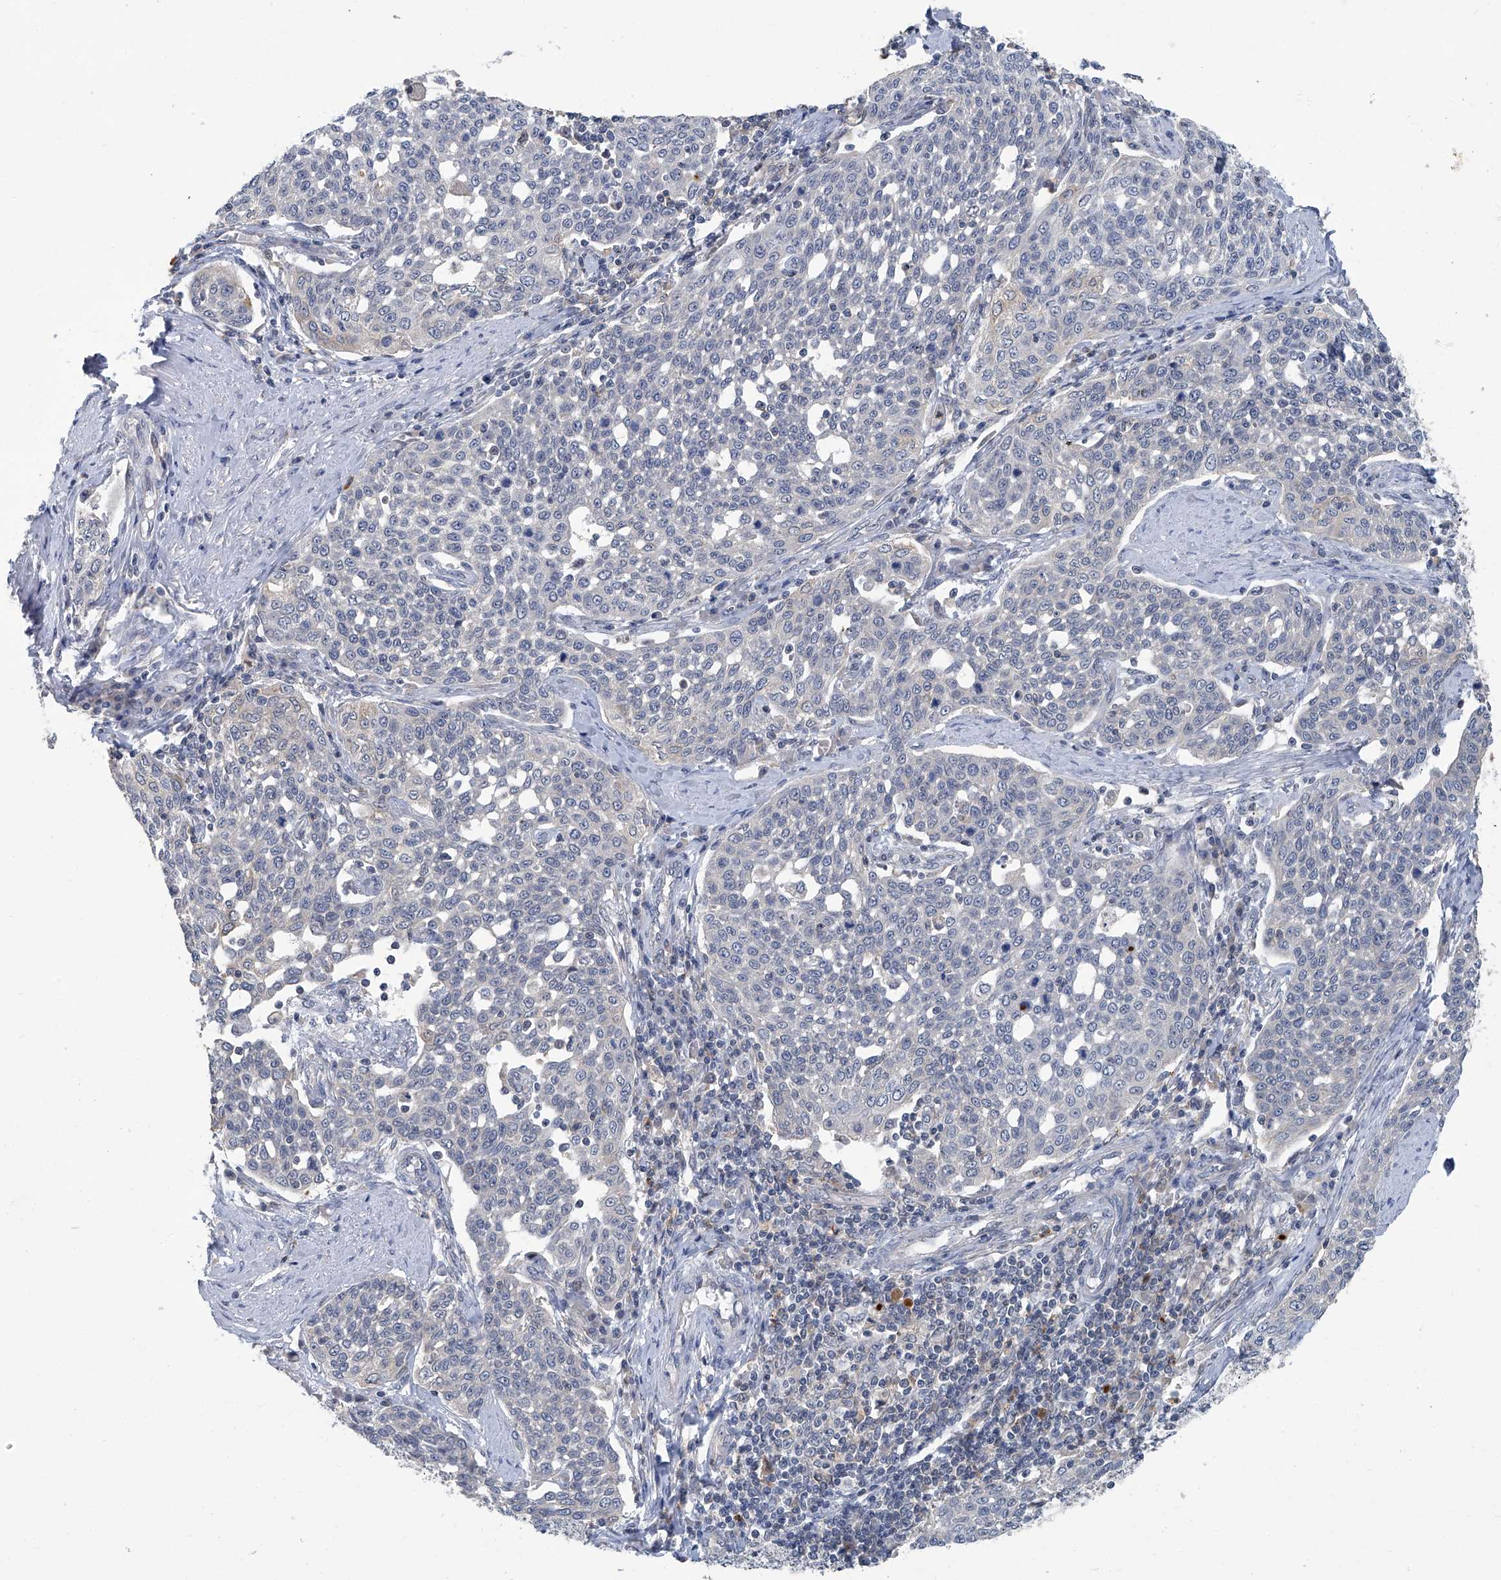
{"staining": {"intensity": "negative", "quantity": "none", "location": "none"}, "tissue": "cervical cancer", "cell_type": "Tumor cells", "image_type": "cancer", "snomed": [{"axis": "morphology", "description": "Squamous cell carcinoma, NOS"}, {"axis": "topography", "description": "Cervix"}], "caption": "A histopathology image of human cervical cancer is negative for staining in tumor cells. (Brightfield microscopy of DAB (3,3'-diaminobenzidine) IHC at high magnification).", "gene": "AKNAD1", "patient": {"sex": "female", "age": 34}}